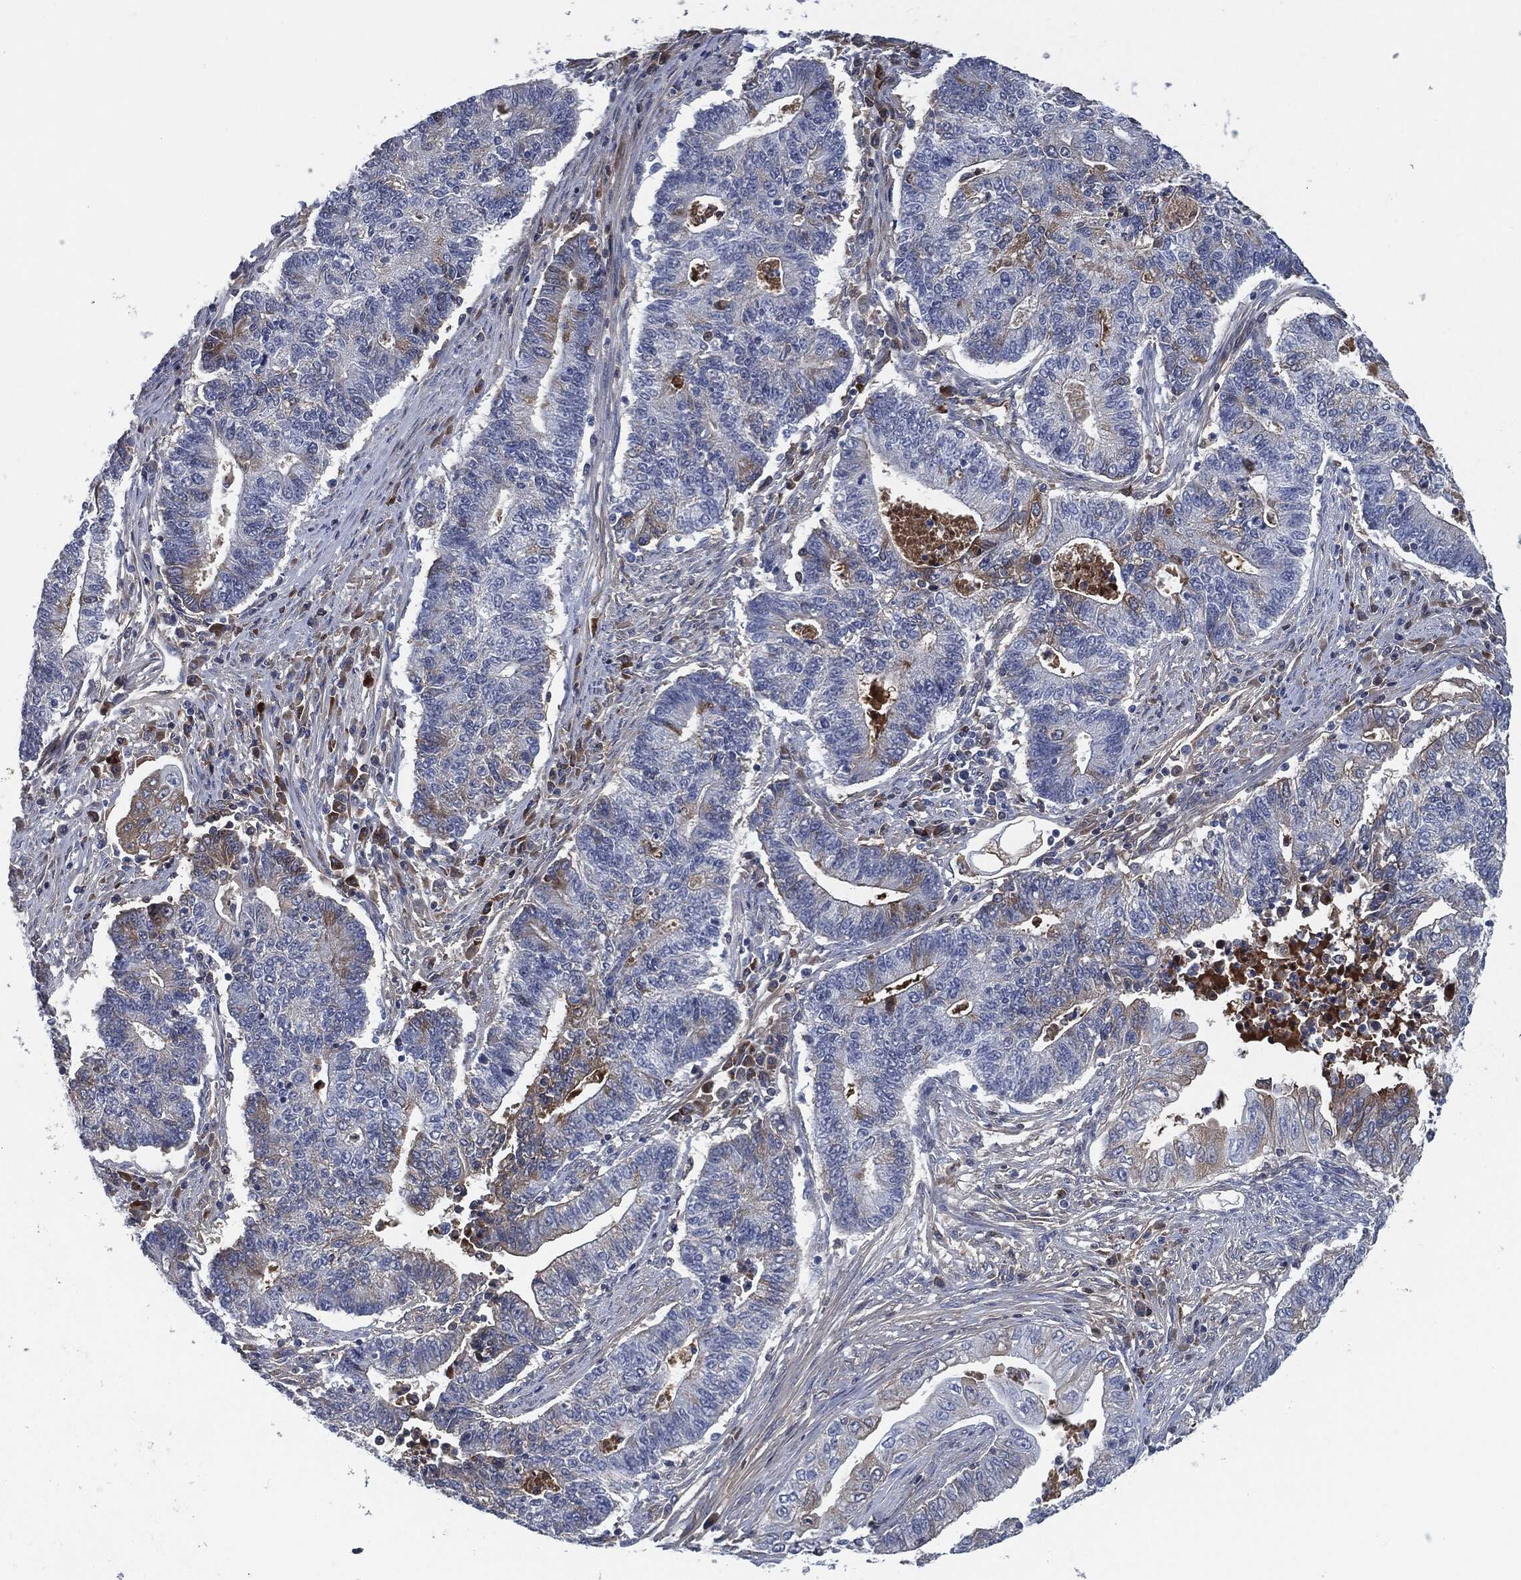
{"staining": {"intensity": "strong", "quantity": "<25%", "location": "cytoplasmic/membranous"}, "tissue": "endometrial cancer", "cell_type": "Tumor cells", "image_type": "cancer", "snomed": [{"axis": "morphology", "description": "Adenocarcinoma, NOS"}, {"axis": "topography", "description": "Uterus"}, {"axis": "topography", "description": "Endometrium"}], "caption": "DAB (3,3'-diaminobenzidine) immunohistochemical staining of human endometrial cancer (adenocarcinoma) displays strong cytoplasmic/membranous protein expression in approximately <25% of tumor cells.", "gene": "MST1", "patient": {"sex": "female", "age": 54}}